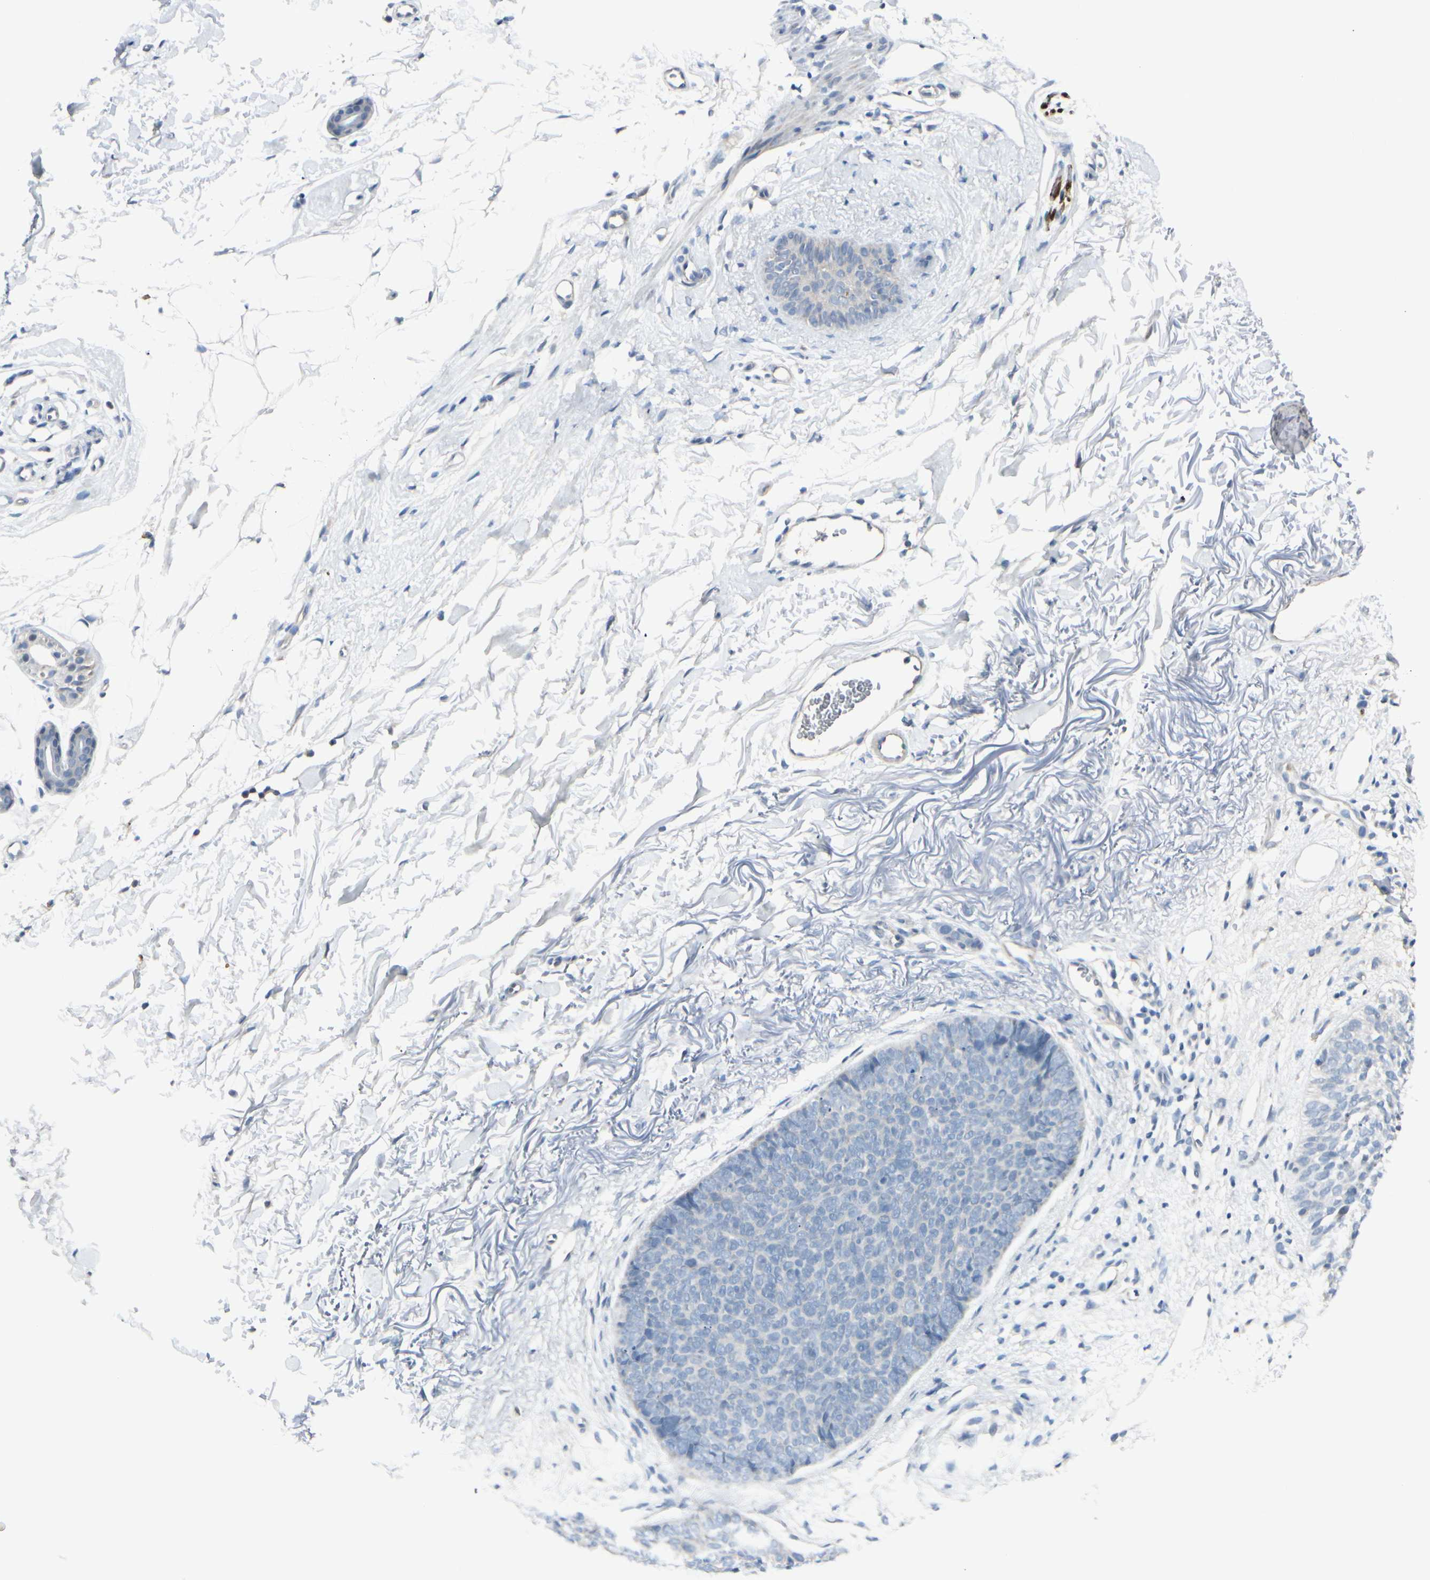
{"staining": {"intensity": "negative", "quantity": "none", "location": "none"}, "tissue": "skin cancer", "cell_type": "Tumor cells", "image_type": "cancer", "snomed": [{"axis": "morphology", "description": "Basal cell carcinoma"}, {"axis": "topography", "description": "Skin"}], "caption": "IHC photomicrograph of neoplastic tissue: skin basal cell carcinoma stained with DAB exhibits no significant protein staining in tumor cells.", "gene": "CYP2E1", "patient": {"sex": "female", "age": 70}}